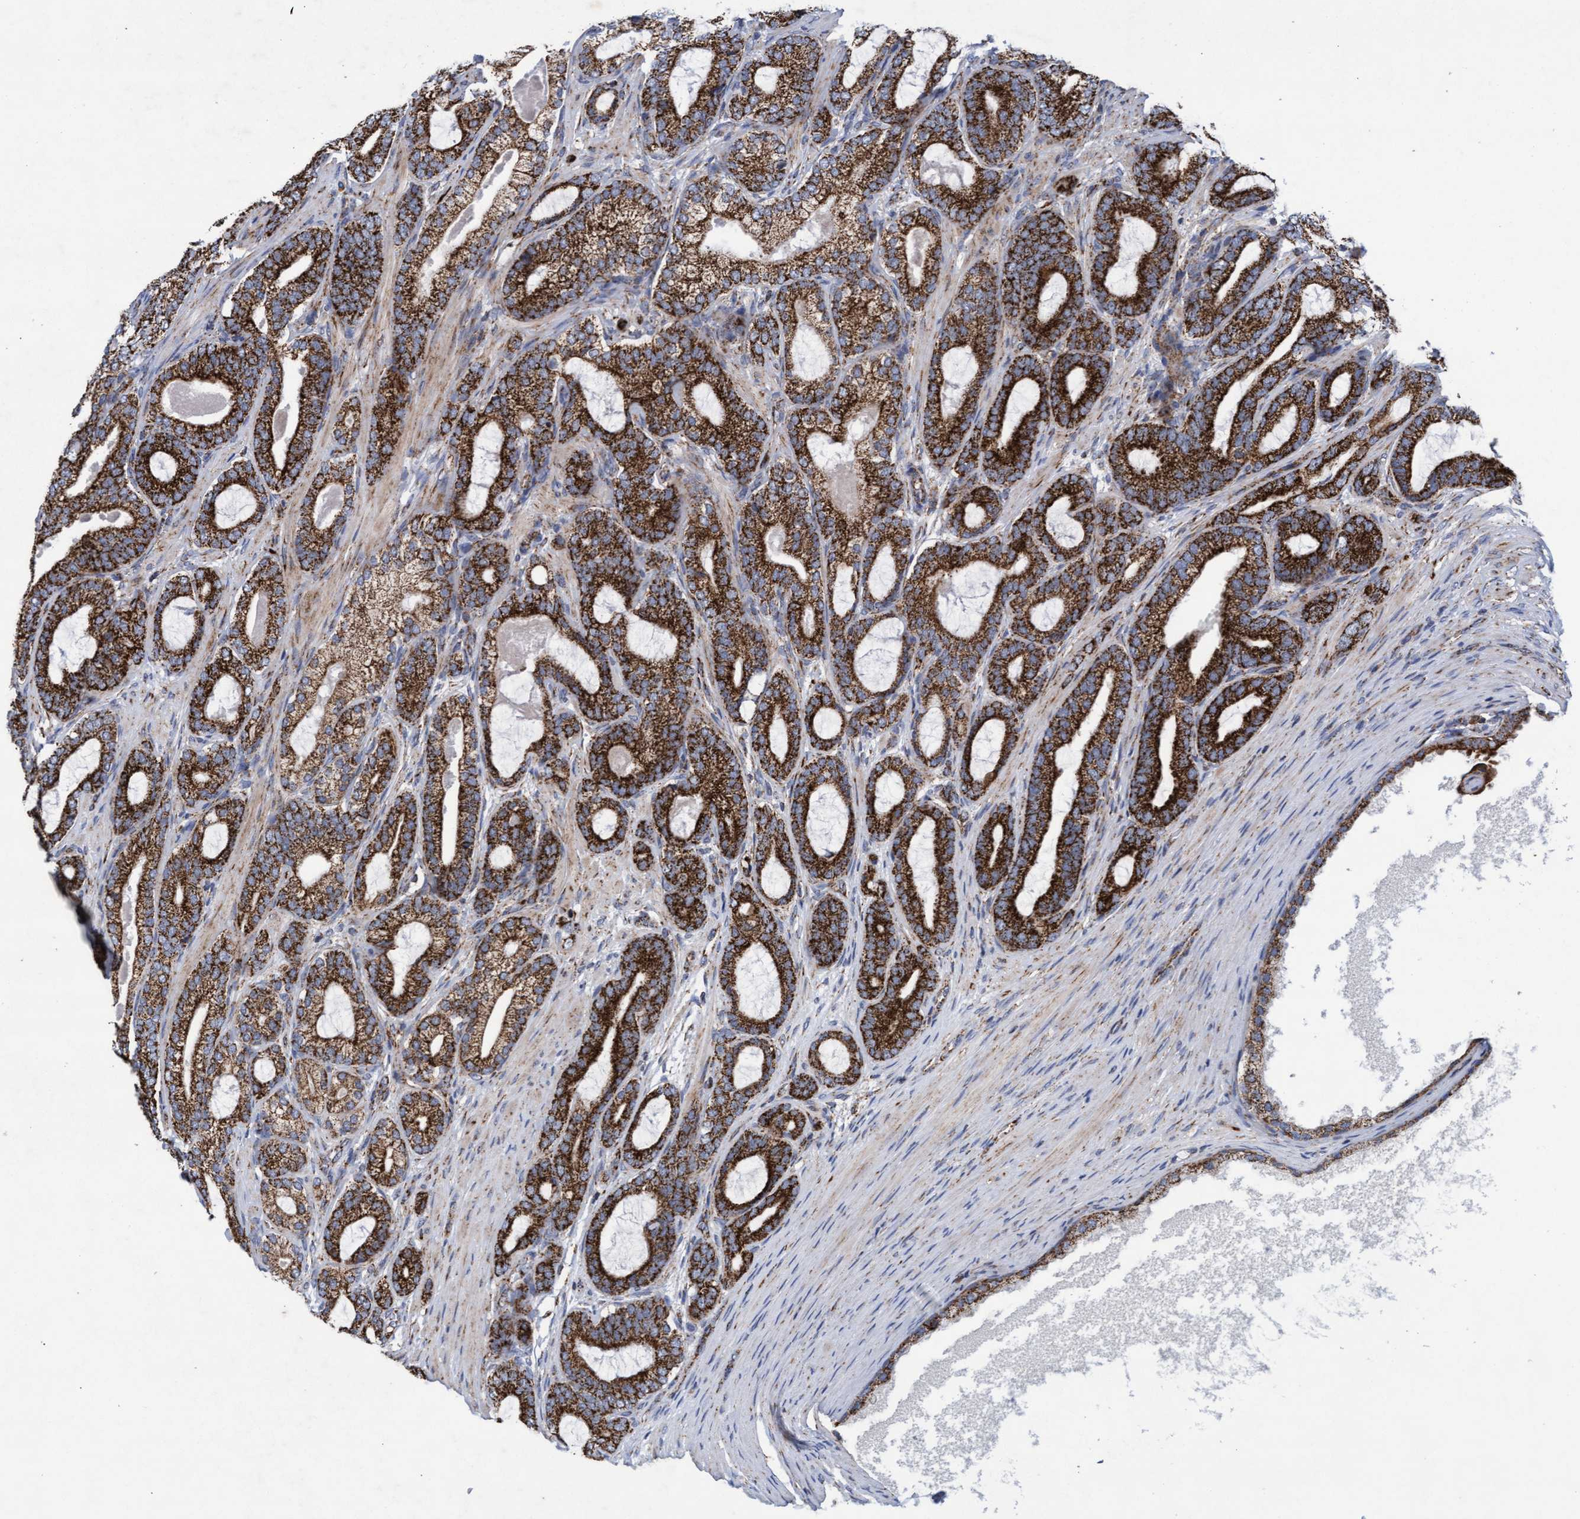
{"staining": {"intensity": "strong", "quantity": ">75%", "location": "cytoplasmic/membranous"}, "tissue": "prostate cancer", "cell_type": "Tumor cells", "image_type": "cancer", "snomed": [{"axis": "morphology", "description": "Adenocarcinoma, High grade"}, {"axis": "topography", "description": "Prostate"}], "caption": "A micrograph of human prostate cancer (adenocarcinoma (high-grade)) stained for a protein exhibits strong cytoplasmic/membranous brown staining in tumor cells. The protein of interest is stained brown, and the nuclei are stained in blue (DAB (3,3'-diaminobenzidine) IHC with brightfield microscopy, high magnification).", "gene": "MRPL38", "patient": {"sex": "male", "age": 60}}